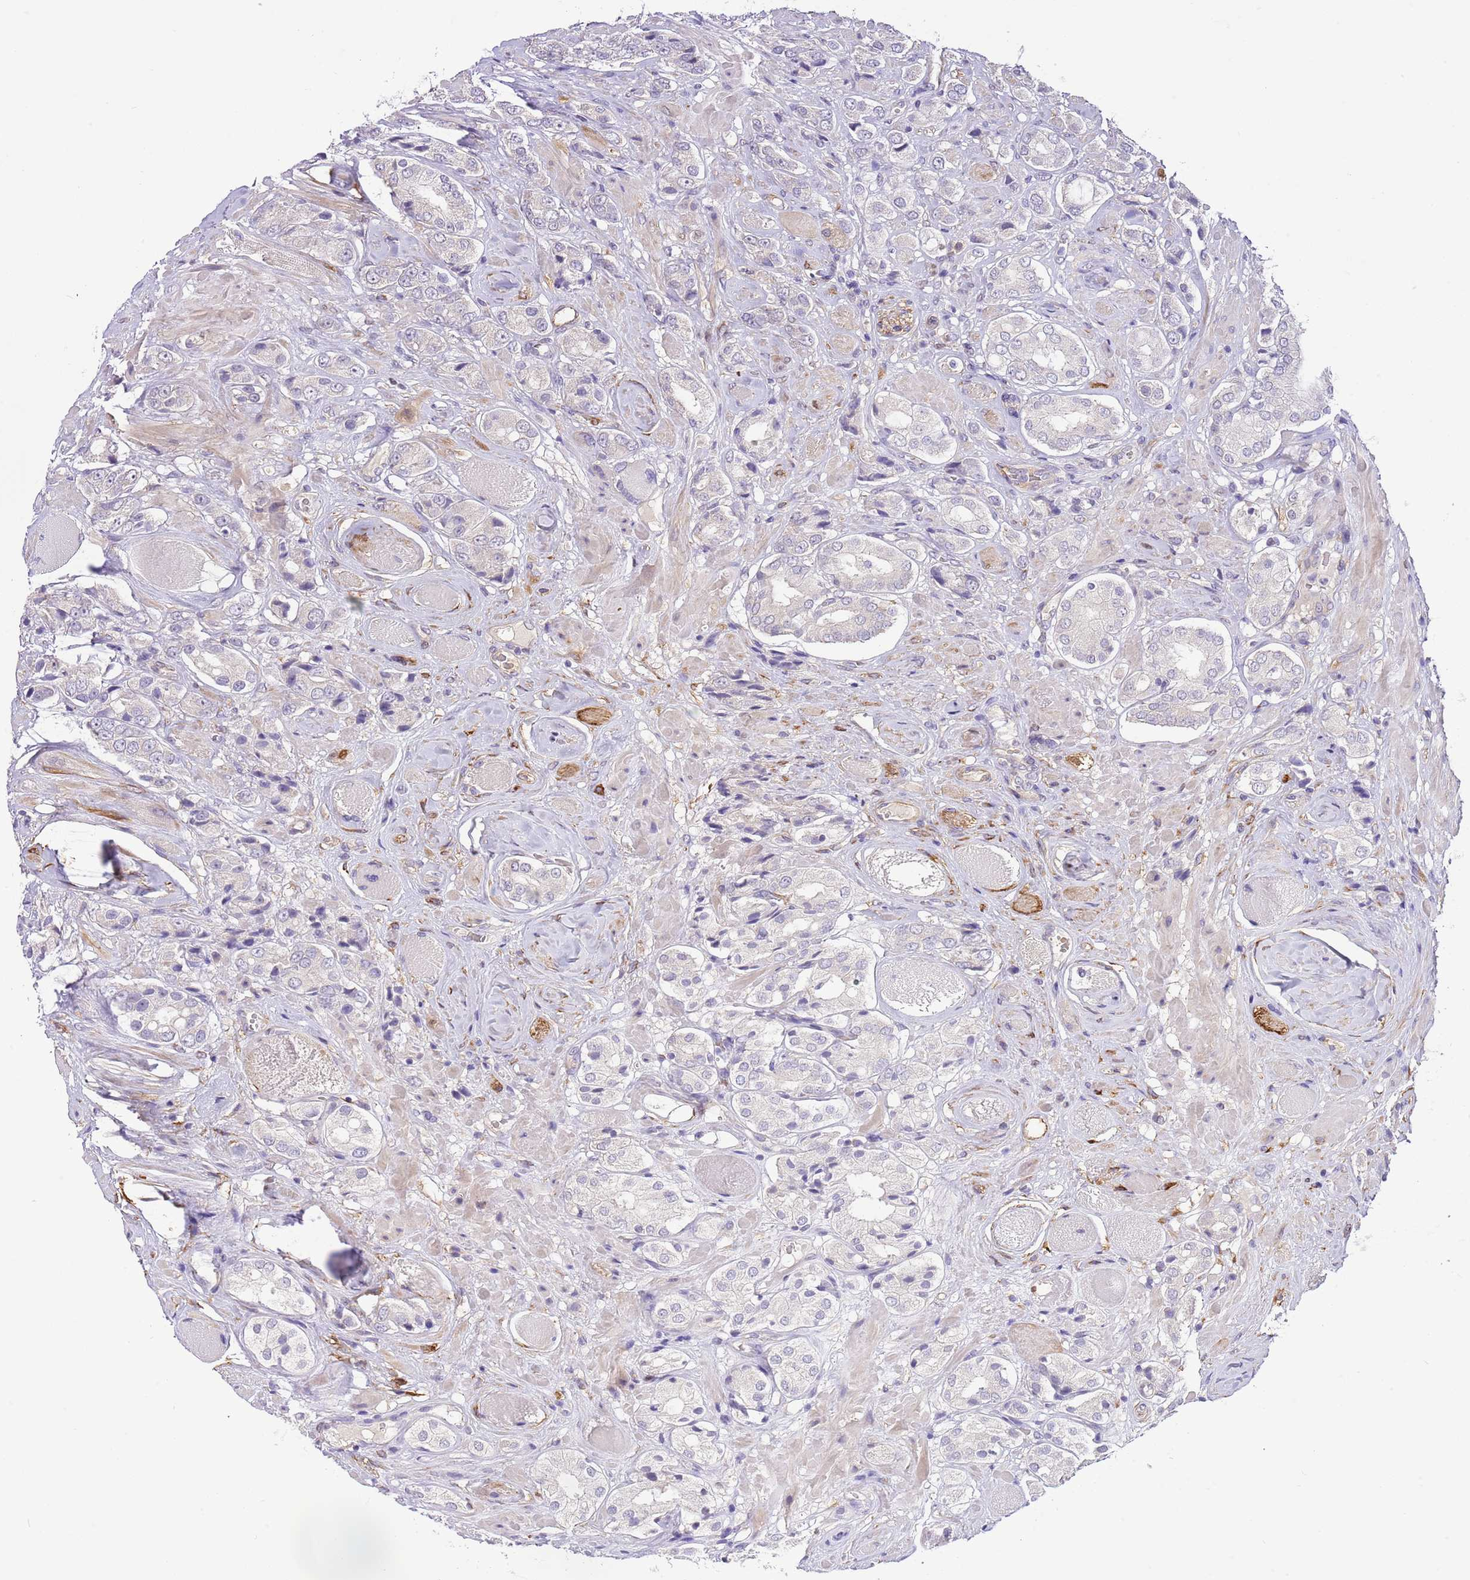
{"staining": {"intensity": "negative", "quantity": "none", "location": "none"}, "tissue": "prostate cancer", "cell_type": "Tumor cells", "image_type": "cancer", "snomed": [{"axis": "morphology", "description": "Adenocarcinoma, High grade"}, {"axis": "topography", "description": "Prostate and seminal vesicle, NOS"}], "caption": "There is no significant expression in tumor cells of prostate cancer (adenocarcinoma (high-grade)).", "gene": "RFK", "patient": {"sex": "male", "age": 64}}